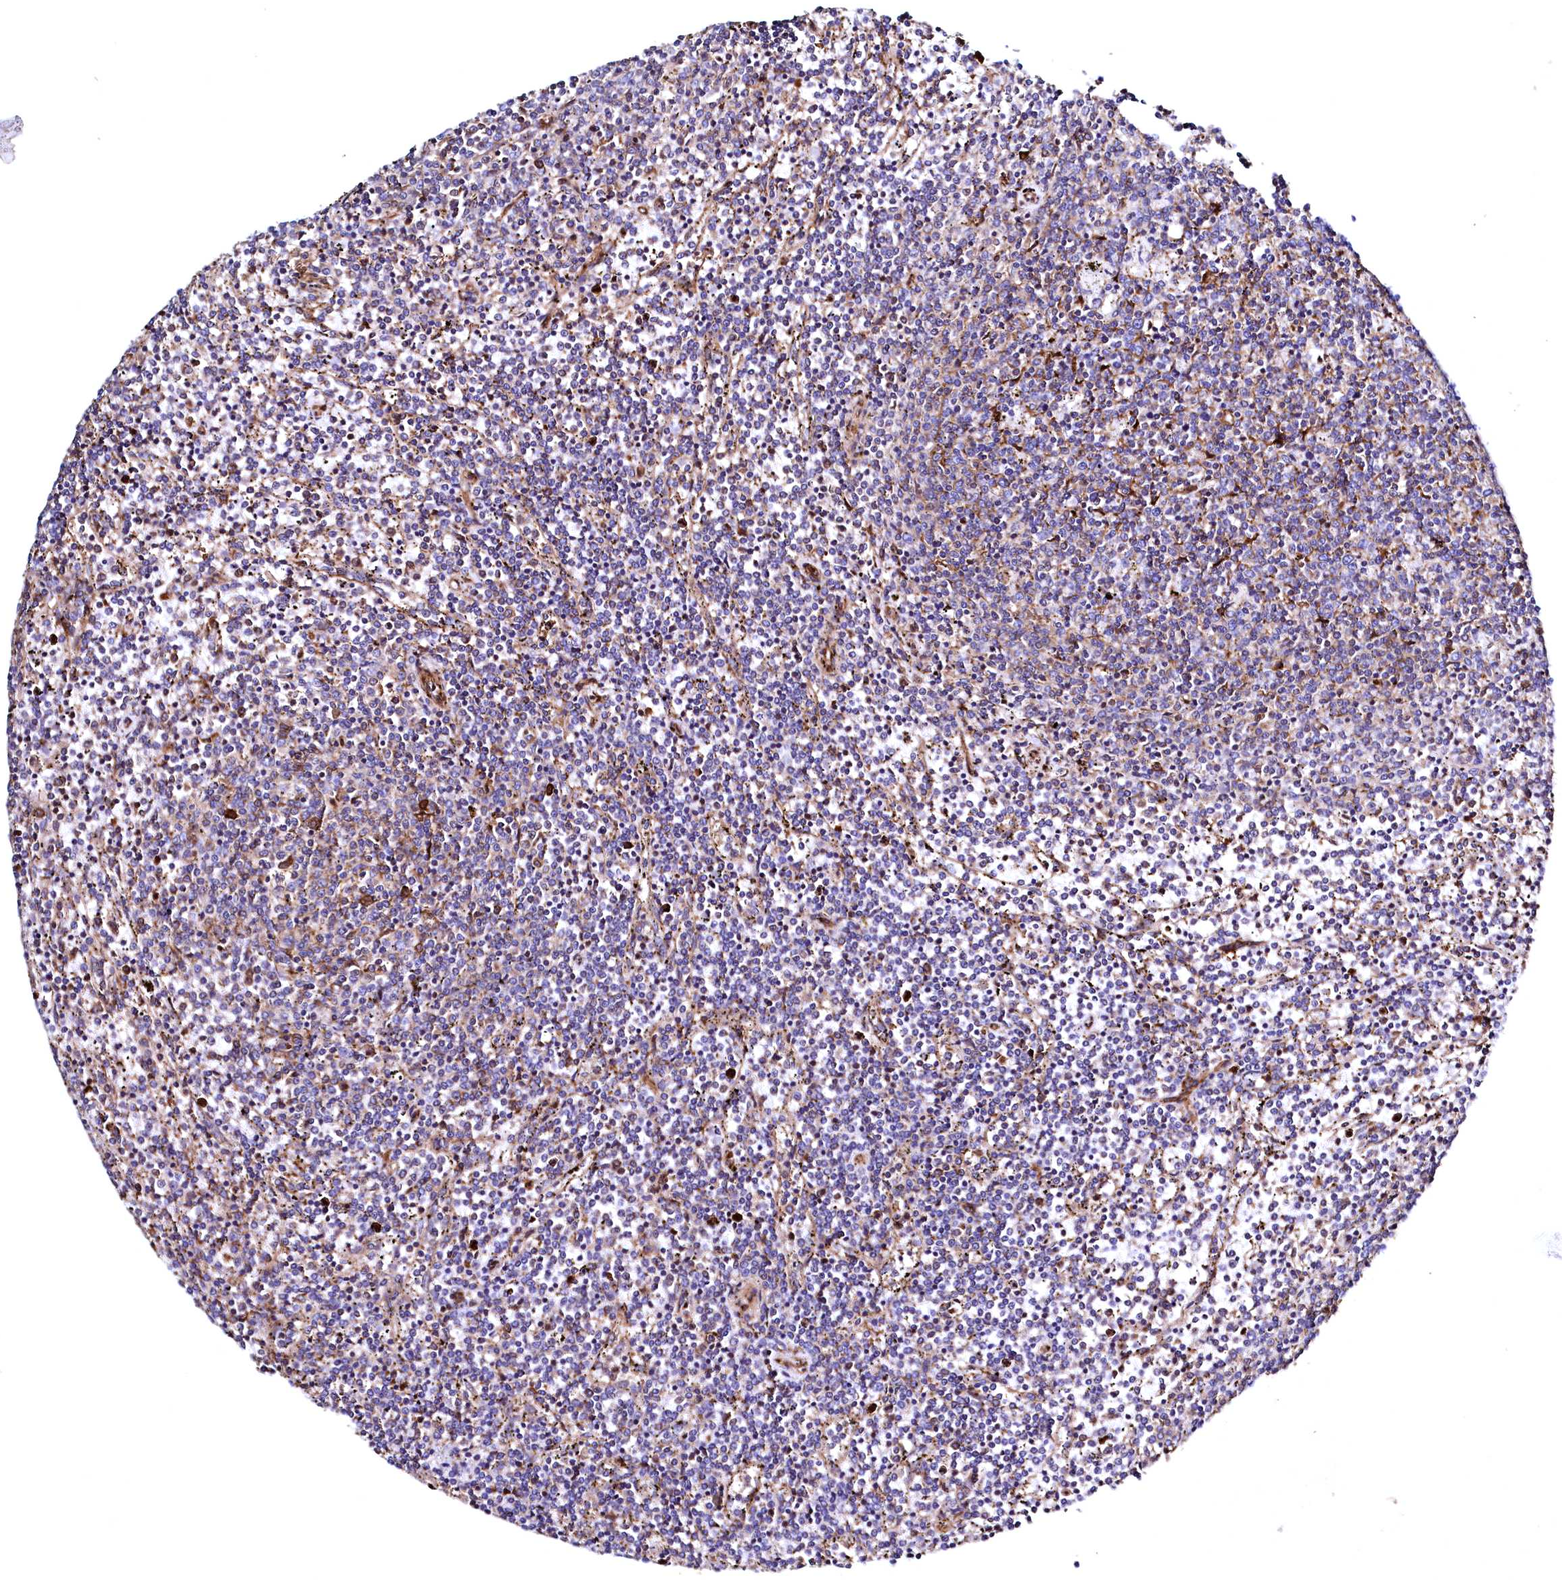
{"staining": {"intensity": "weak", "quantity": "<25%", "location": "cytoplasmic/membranous"}, "tissue": "lymphoma", "cell_type": "Tumor cells", "image_type": "cancer", "snomed": [{"axis": "morphology", "description": "Malignant lymphoma, non-Hodgkin's type, Low grade"}, {"axis": "topography", "description": "Spleen"}], "caption": "Histopathology image shows no protein staining in tumor cells of low-grade malignant lymphoma, non-Hodgkin's type tissue. (DAB (3,3'-diaminobenzidine) immunohistochemistry visualized using brightfield microscopy, high magnification).", "gene": "STAMBPL1", "patient": {"sex": "female", "age": 50}}